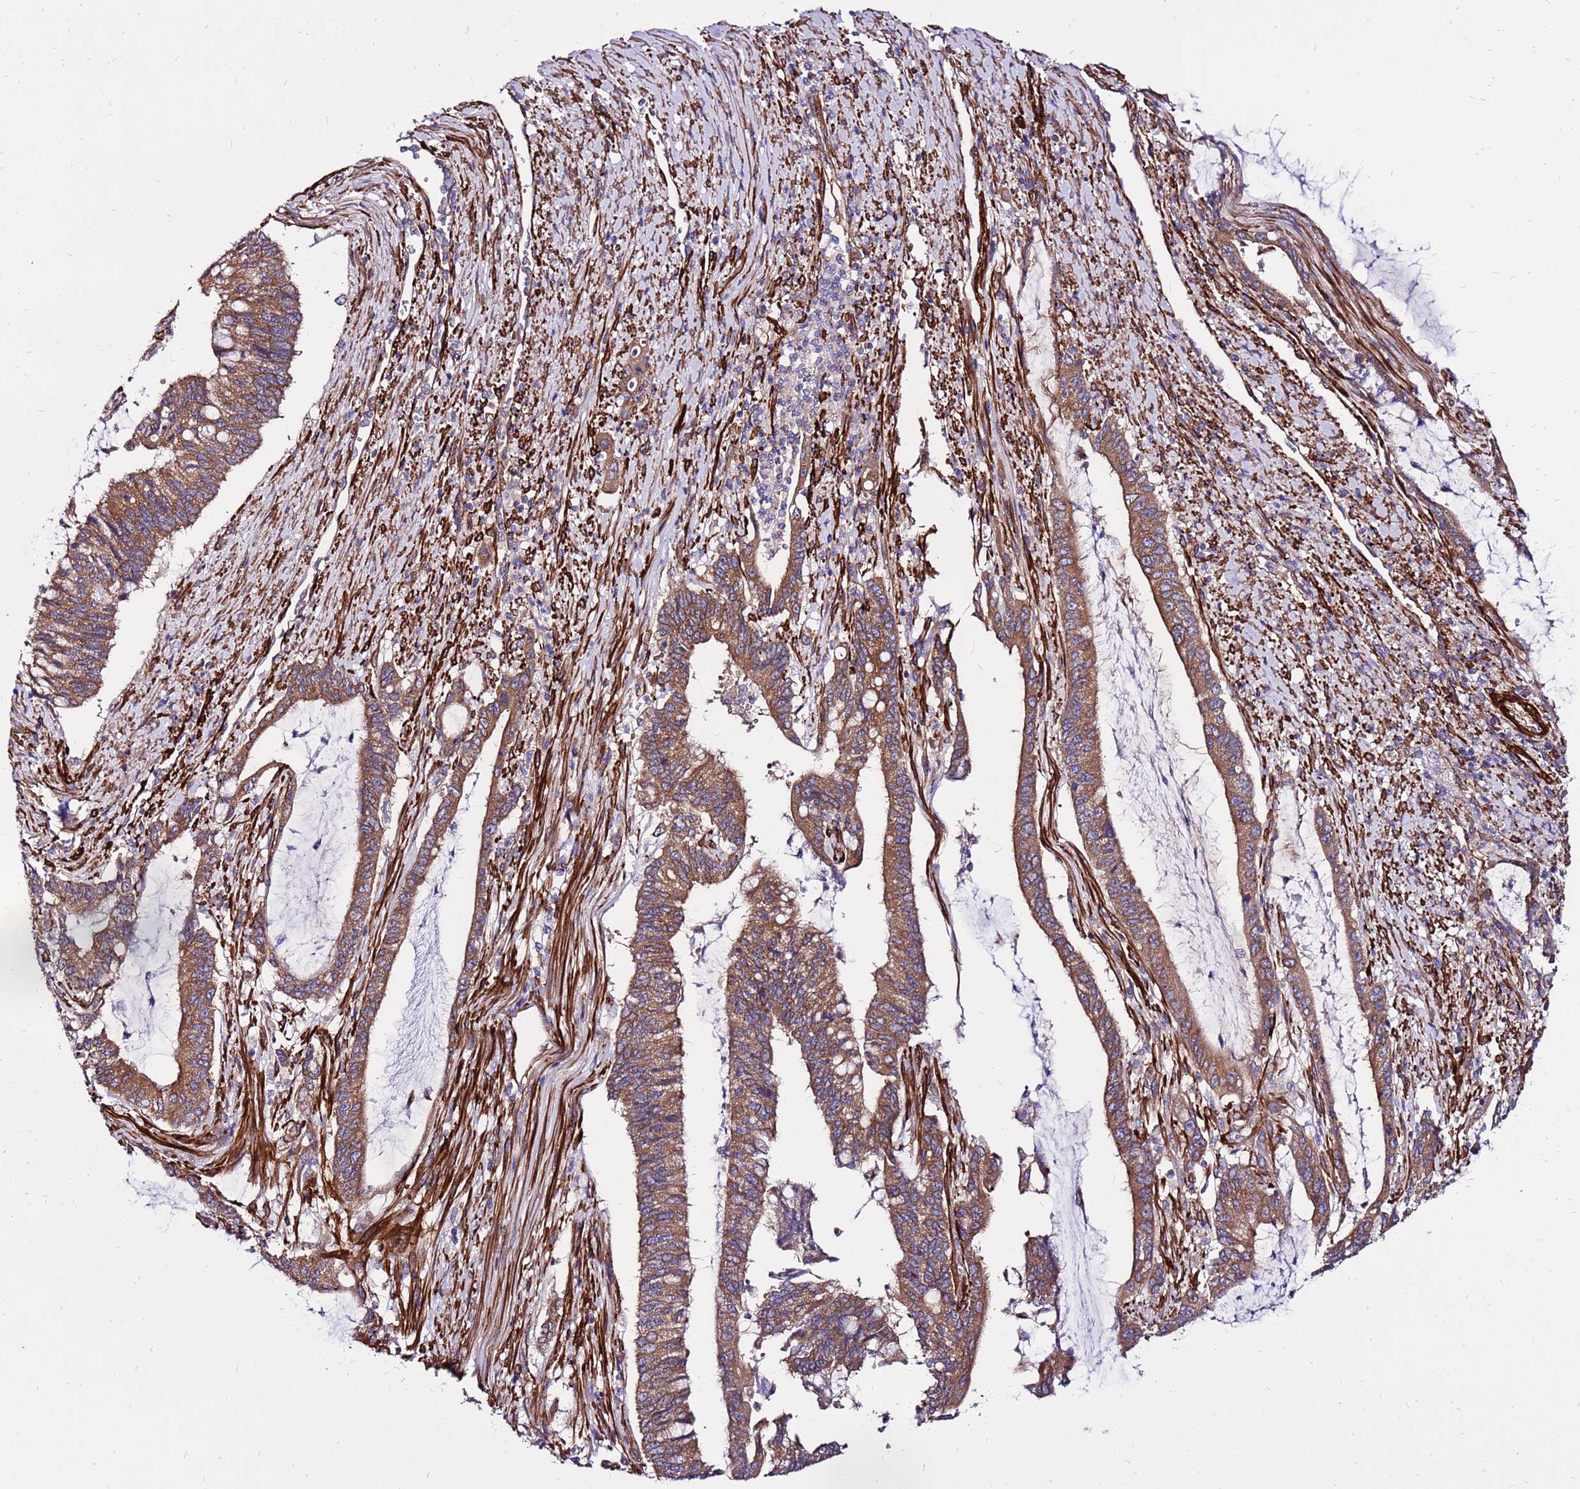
{"staining": {"intensity": "moderate", "quantity": ">75%", "location": "cytoplasmic/membranous"}, "tissue": "pancreatic cancer", "cell_type": "Tumor cells", "image_type": "cancer", "snomed": [{"axis": "morphology", "description": "Adenocarcinoma, NOS"}, {"axis": "topography", "description": "Pancreas"}], "caption": "Immunohistochemistry (IHC) of adenocarcinoma (pancreatic) shows medium levels of moderate cytoplasmic/membranous expression in approximately >75% of tumor cells.", "gene": "EI24", "patient": {"sex": "female", "age": 50}}